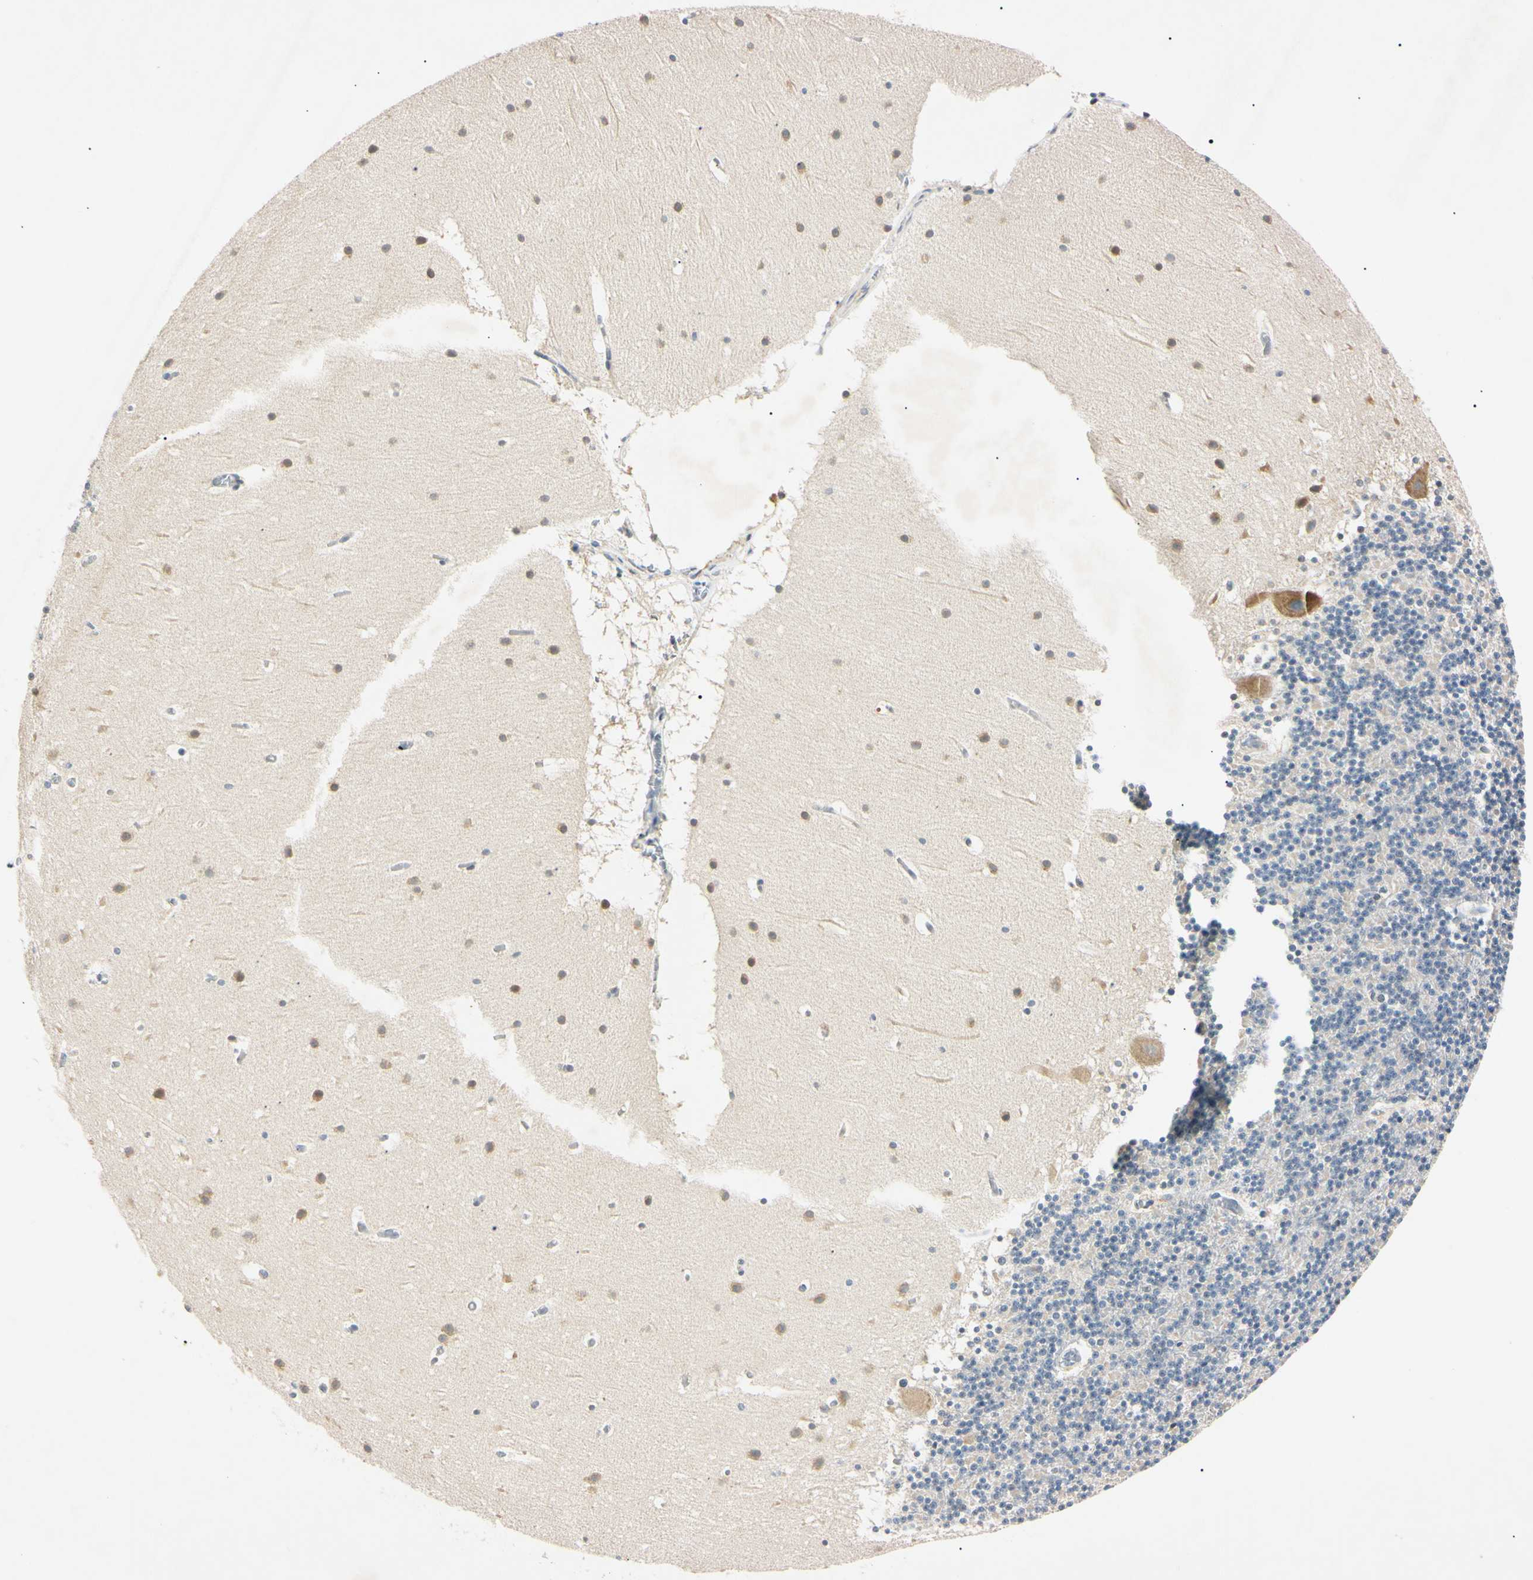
{"staining": {"intensity": "weak", "quantity": "<25%", "location": "cytoplasmic/membranous"}, "tissue": "cerebellum", "cell_type": "Cells in granular layer", "image_type": "normal", "snomed": [{"axis": "morphology", "description": "Normal tissue, NOS"}, {"axis": "topography", "description": "Cerebellum"}], "caption": "This is an IHC histopathology image of benign cerebellum. There is no positivity in cells in granular layer.", "gene": "DNAJB12", "patient": {"sex": "male", "age": 45}}